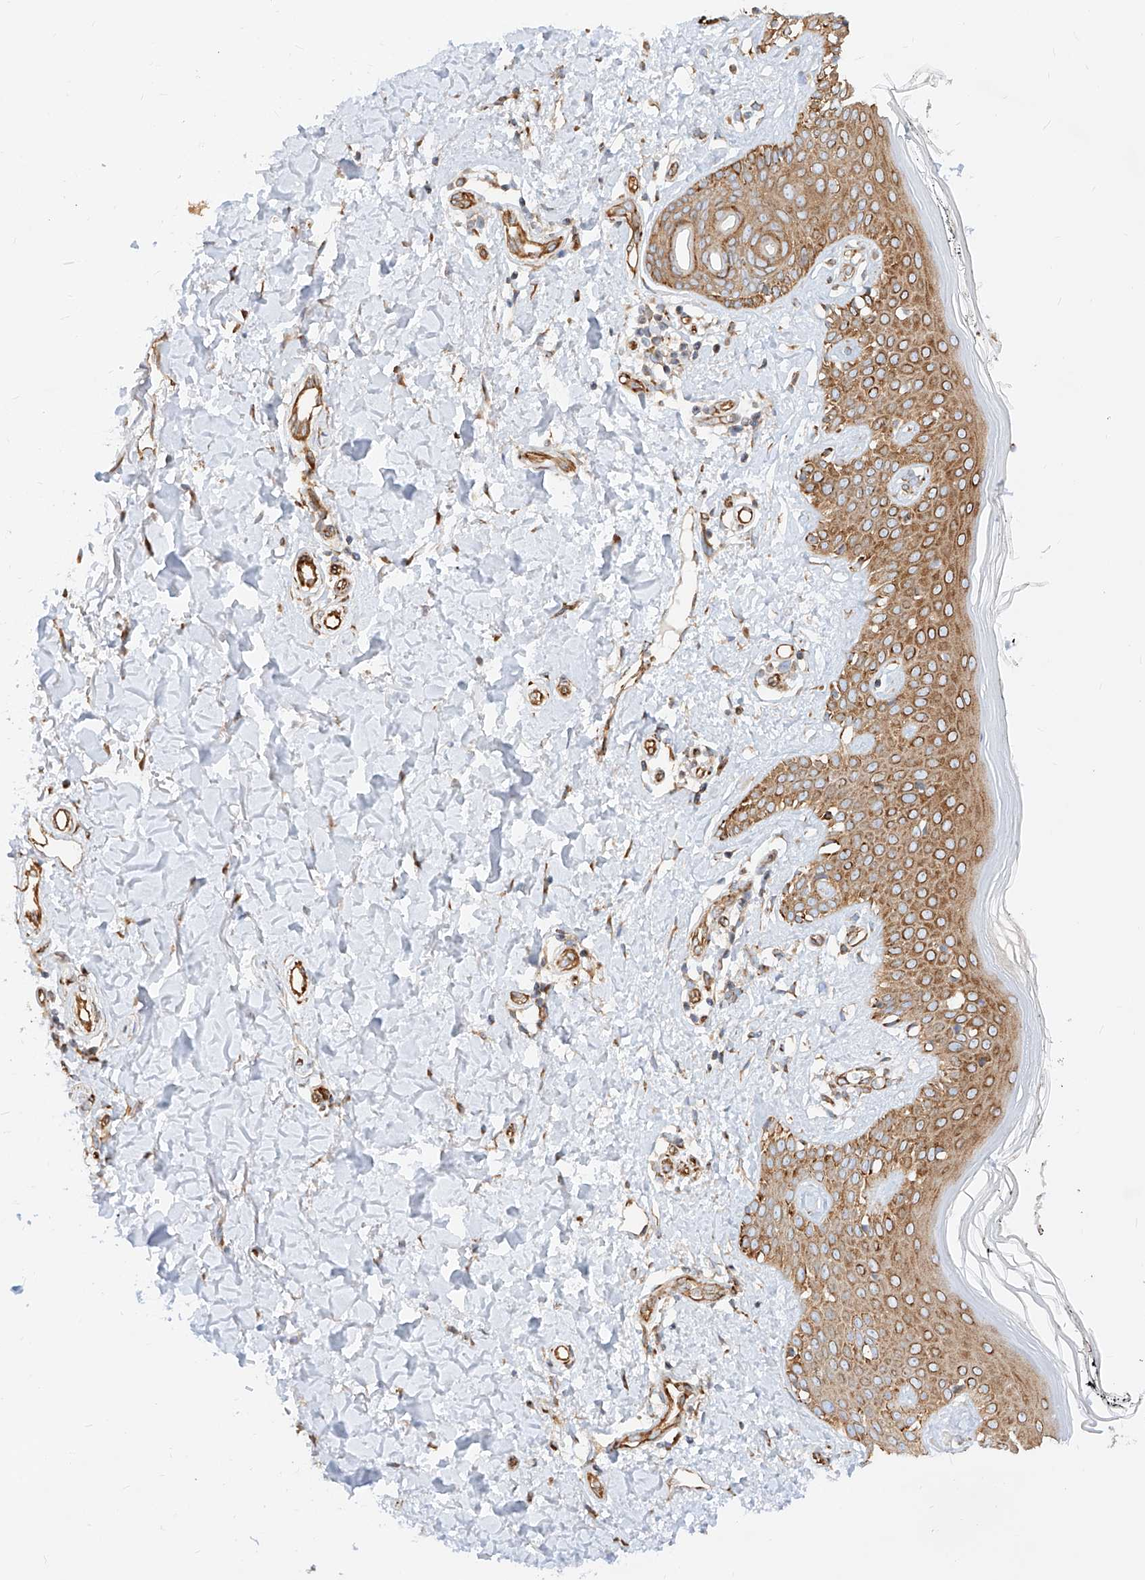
{"staining": {"intensity": "moderate", "quantity": ">75%", "location": "cytoplasmic/membranous"}, "tissue": "skin", "cell_type": "Fibroblasts", "image_type": "normal", "snomed": [{"axis": "morphology", "description": "Normal tissue, NOS"}, {"axis": "topography", "description": "Skin"}], "caption": "Brown immunohistochemical staining in unremarkable skin shows moderate cytoplasmic/membranous expression in approximately >75% of fibroblasts.", "gene": "CSGALNACT2", "patient": {"sex": "female", "age": 64}}